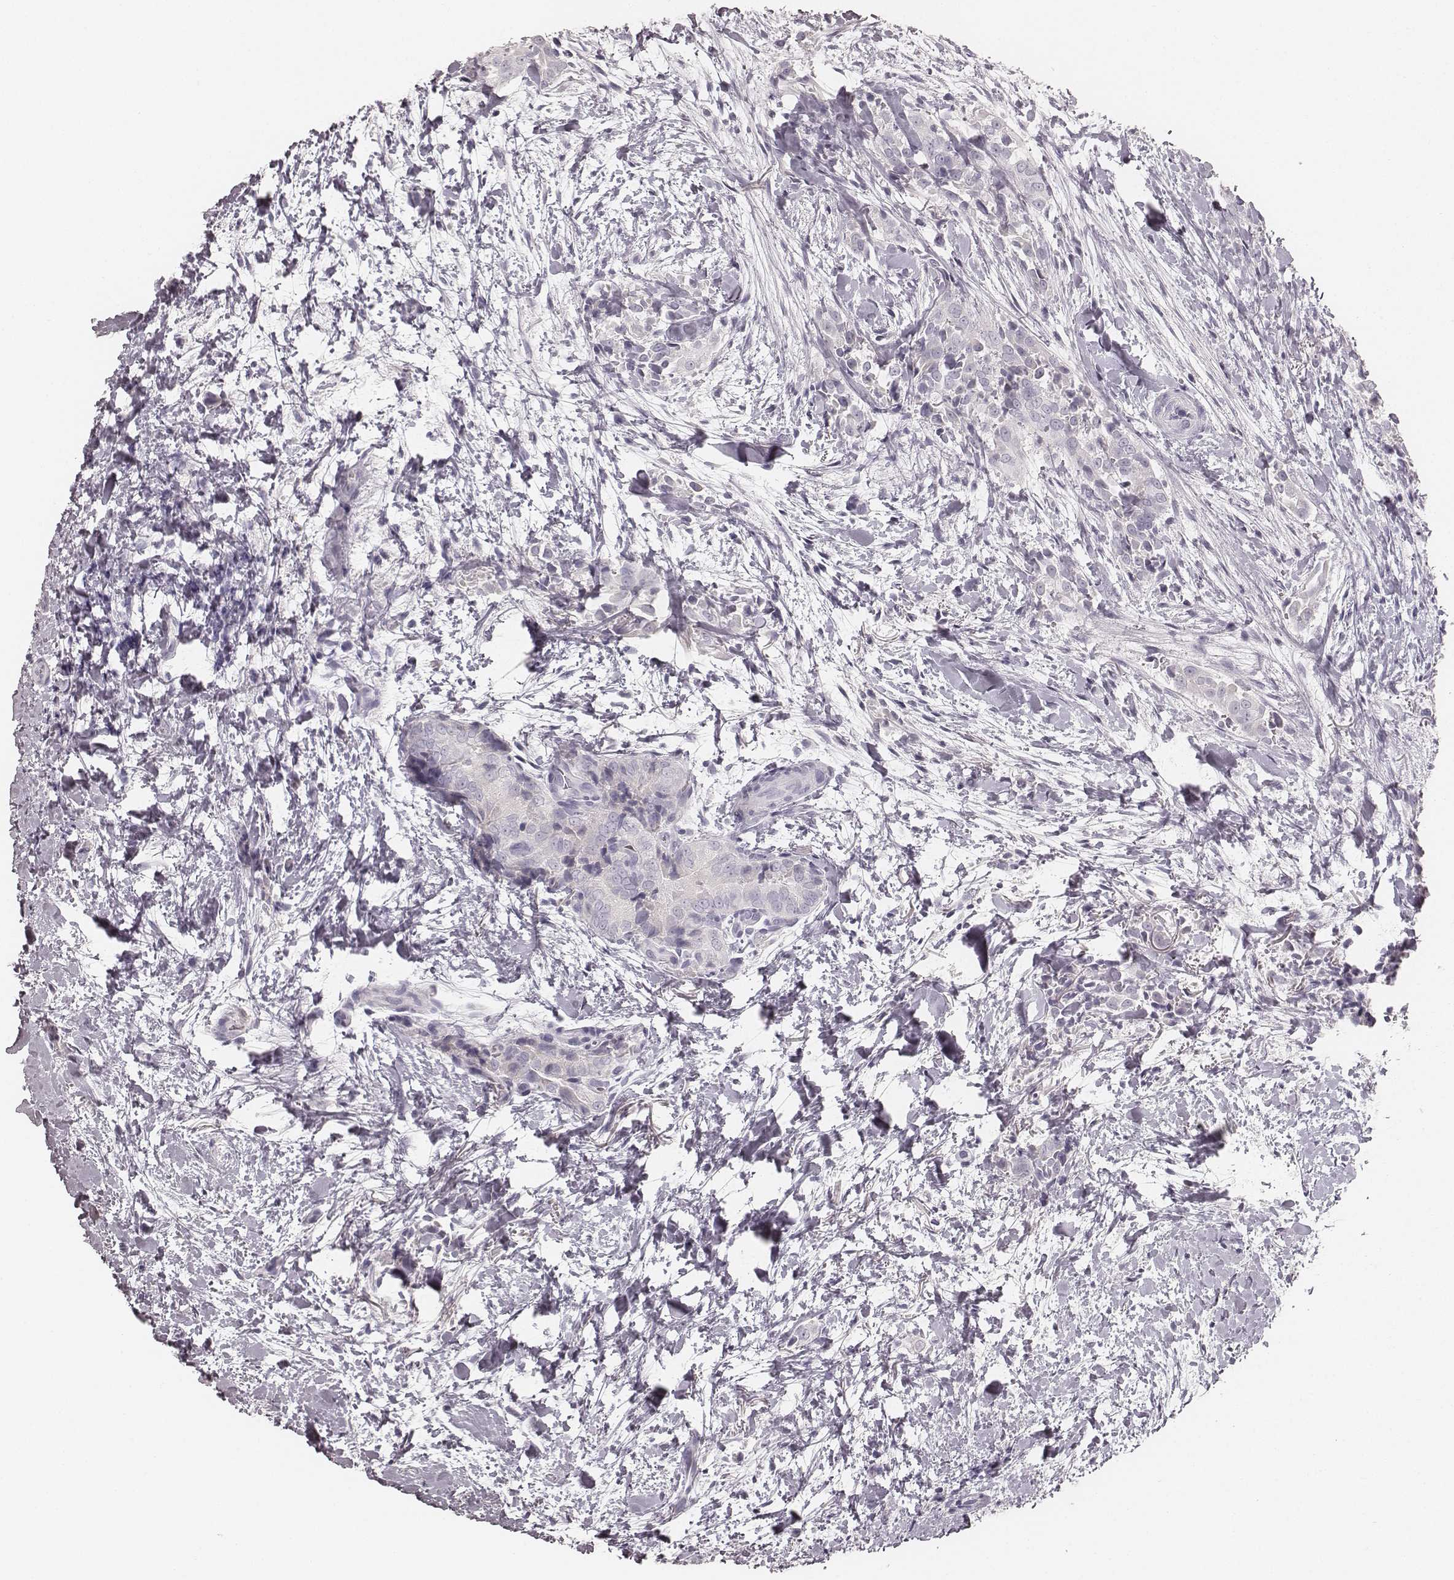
{"staining": {"intensity": "negative", "quantity": "none", "location": "none"}, "tissue": "thyroid cancer", "cell_type": "Tumor cells", "image_type": "cancer", "snomed": [{"axis": "morphology", "description": "Papillary adenocarcinoma, NOS"}, {"axis": "topography", "description": "Thyroid gland"}], "caption": "An immunohistochemistry photomicrograph of thyroid cancer (papillary adenocarcinoma) is shown. There is no staining in tumor cells of thyroid cancer (papillary adenocarcinoma).", "gene": "KRT31", "patient": {"sex": "male", "age": 61}}